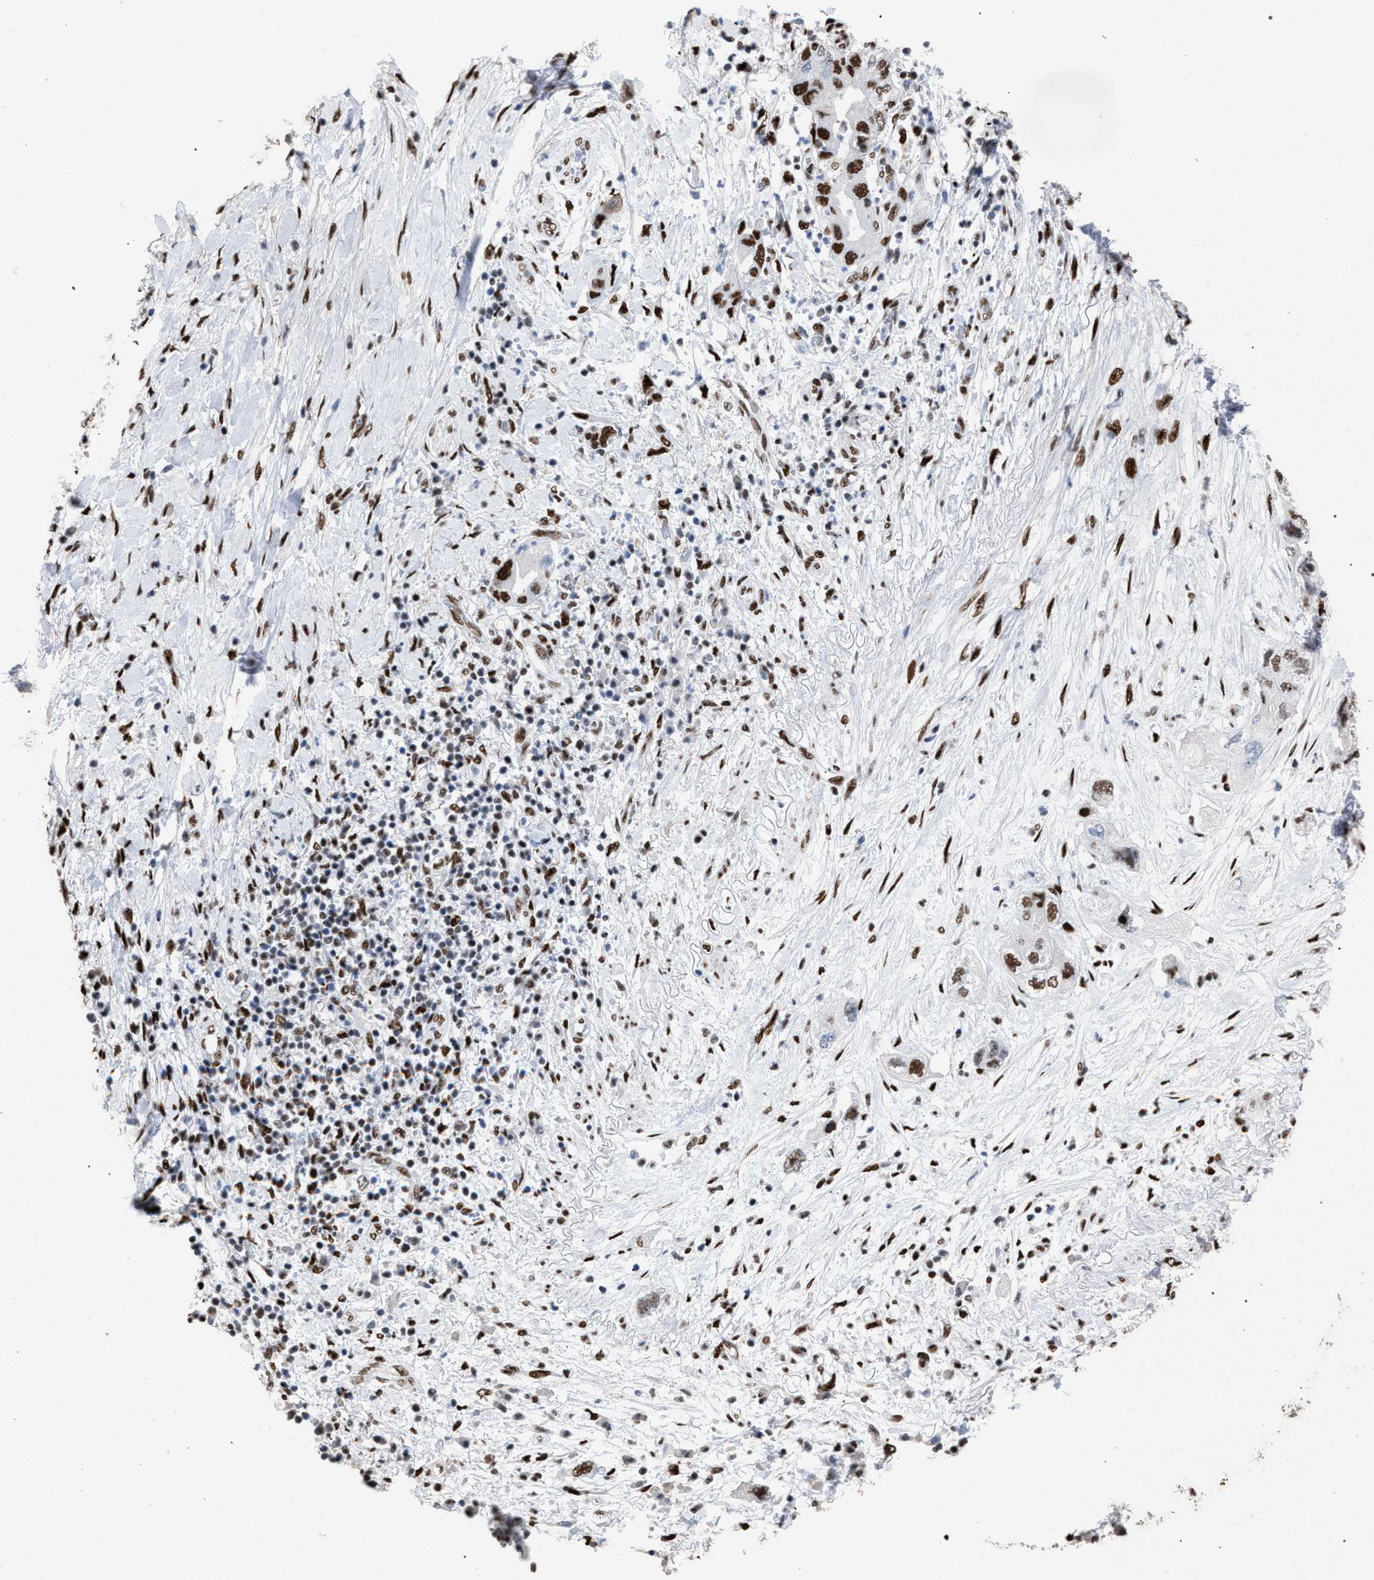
{"staining": {"intensity": "moderate", "quantity": ">75%", "location": "nuclear"}, "tissue": "pancreatic cancer", "cell_type": "Tumor cells", "image_type": "cancer", "snomed": [{"axis": "morphology", "description": "Adenocarcinoma, NOS"}, {"axis": "topography", "description": "Pancreas"}], "caption": "An image showing moderate nuclear staining in about >75% of tumor cells in pancreatic cancer (adenocarcinoma), as visualized by brown immunohistochemical staining.", "gene": "TP53BP1", "patient": {"sex": "female", "age": 73}}